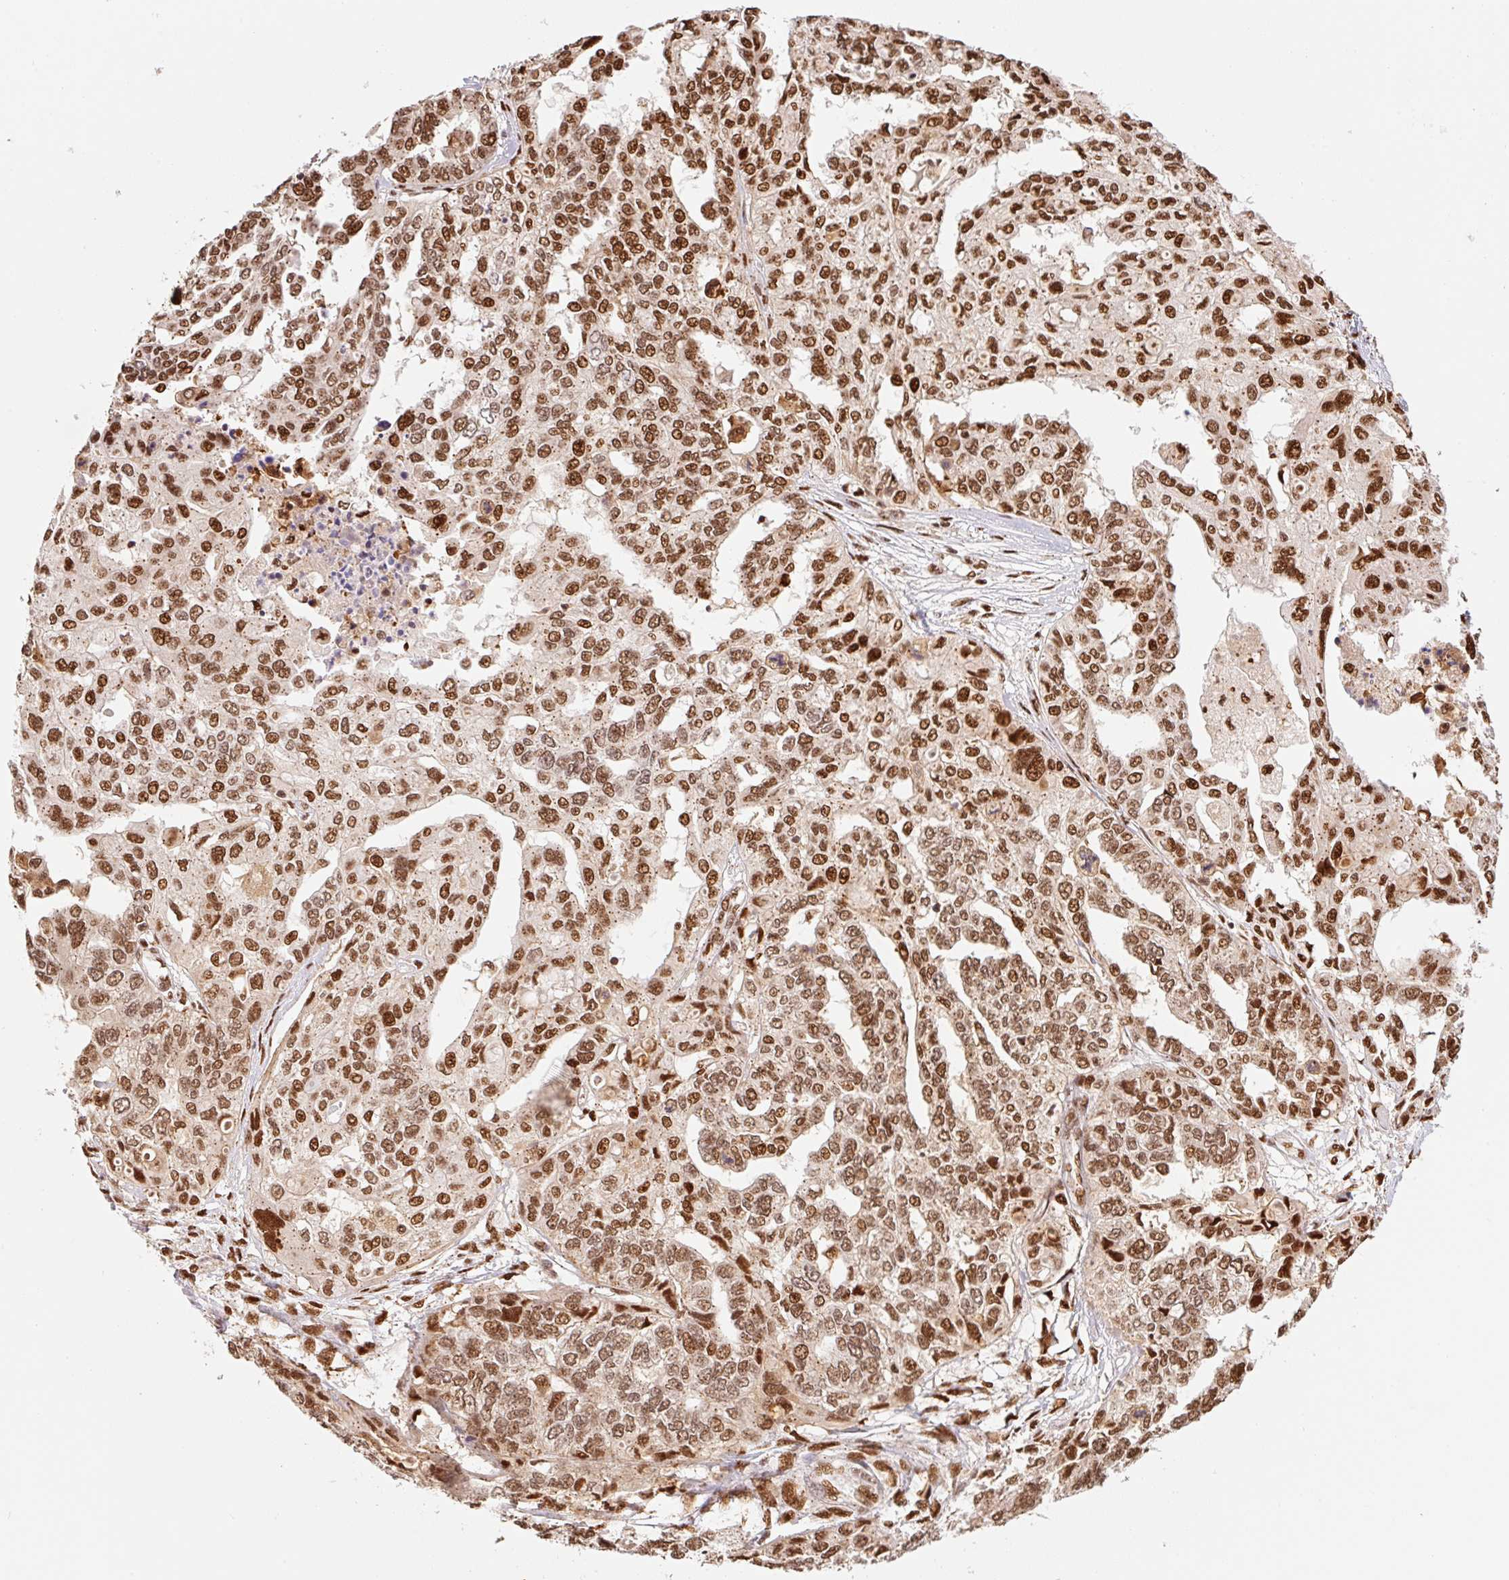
{"staining": {"intensity": "strong", "quantity": ">75%", "location": "nuclear"}, "tissue": "ovarian cancer", "cell_type": "Tumor cells", "image_type": "cancer", "snomed": [{"axis": "morphology", "description": "Cystadenocarcinoma, serous, NOS"}, {"axis": "topography", "description": "Ovary"}], "caption": "Immunohistochemical staining of human ovarian cancer (serous cystadenocarcinoma) reveals strong nuclear protein positivity in about >75% of tumor cells.", "gene": "GPR139", "patient": {"sex": "female", "age": 53}}